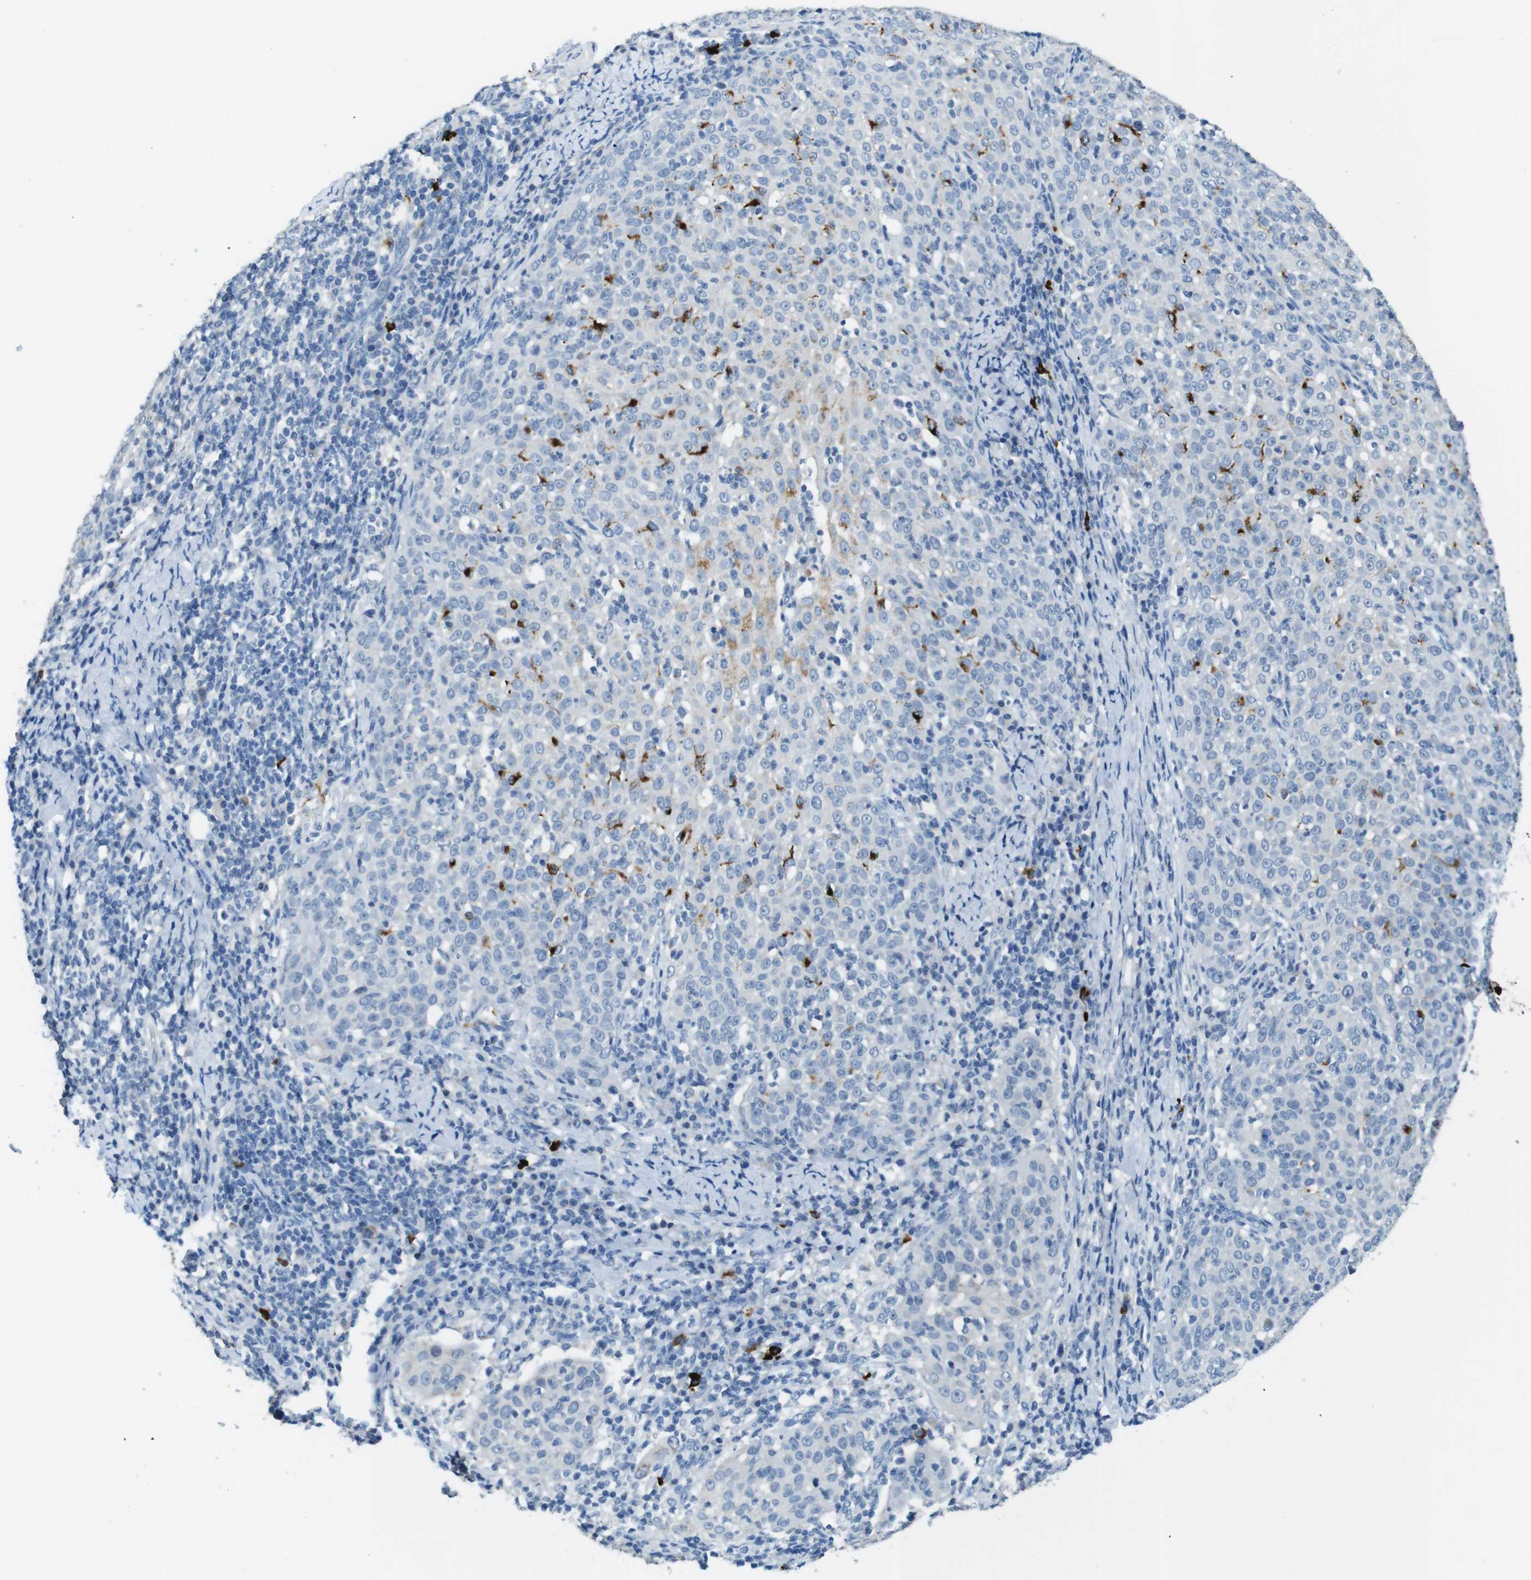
{"staining": {"intensity": "weak", "quantity": "<25%", "location": "cytoplasmic/membranous"}, "tissue": "cervical cancer", "cell_type": "Tumor cells", "image_type": "cancer", "snomed": [{"axis": "morphology", "description": "Squamous cell carcinoma, NOS"}, {"axis": "topography", "description": "Cervix"}], "caption": "Micrograph shows no protein positivity in tumor cells of squamous cell carcinoma (cervical) tissue. Nuclei are stained in blue.", "gene": "SLC35A3", "patient": {"sex": "female", "age": 51}}